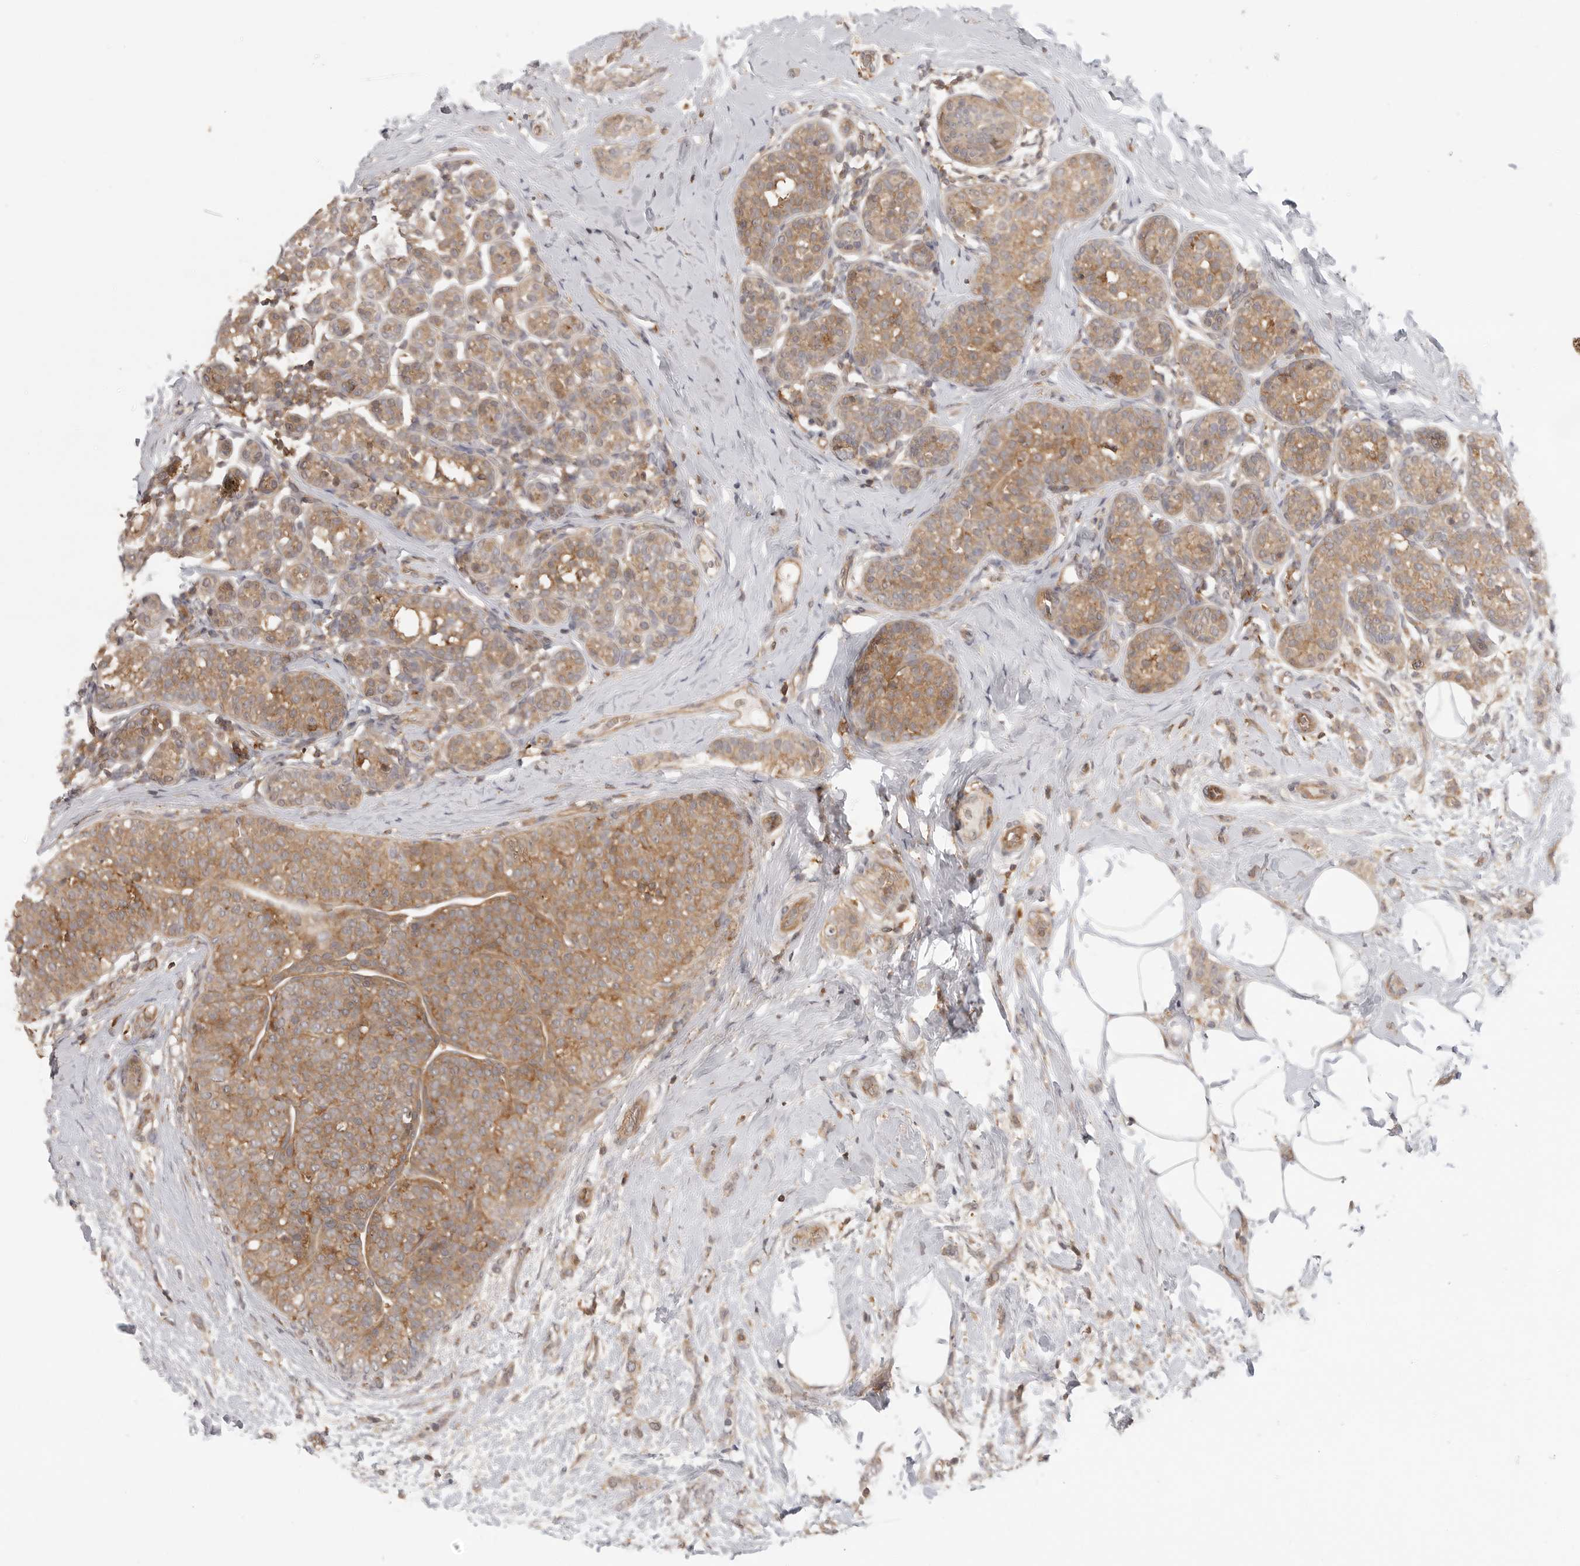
{"staining": {"intensity": "moderate", "quantity": ">75%", "location": "cytoplasmic/membranous"}, "tissue": "breast cancer", "cell_type": "Tumor cells", "image_type": "cancer", "snomed": [{"axis": "morphology", "description": "Lobular carcinoma, in situ"}, {"axis": "morphology", "description": "Lobular carcinoma"}, {"axis": "topography", "description": "Breast"}], "caption": "A high-resolution micrograph shows immunohistochemistry (IHC) staining of breast cancer (lobular carcinoma), which exhibits moderate cytoplasmic/membranous staining in approximately >75% of tumor cells.", "gene": "DBNL", "patient": {"sex": "female", "age": 41}}